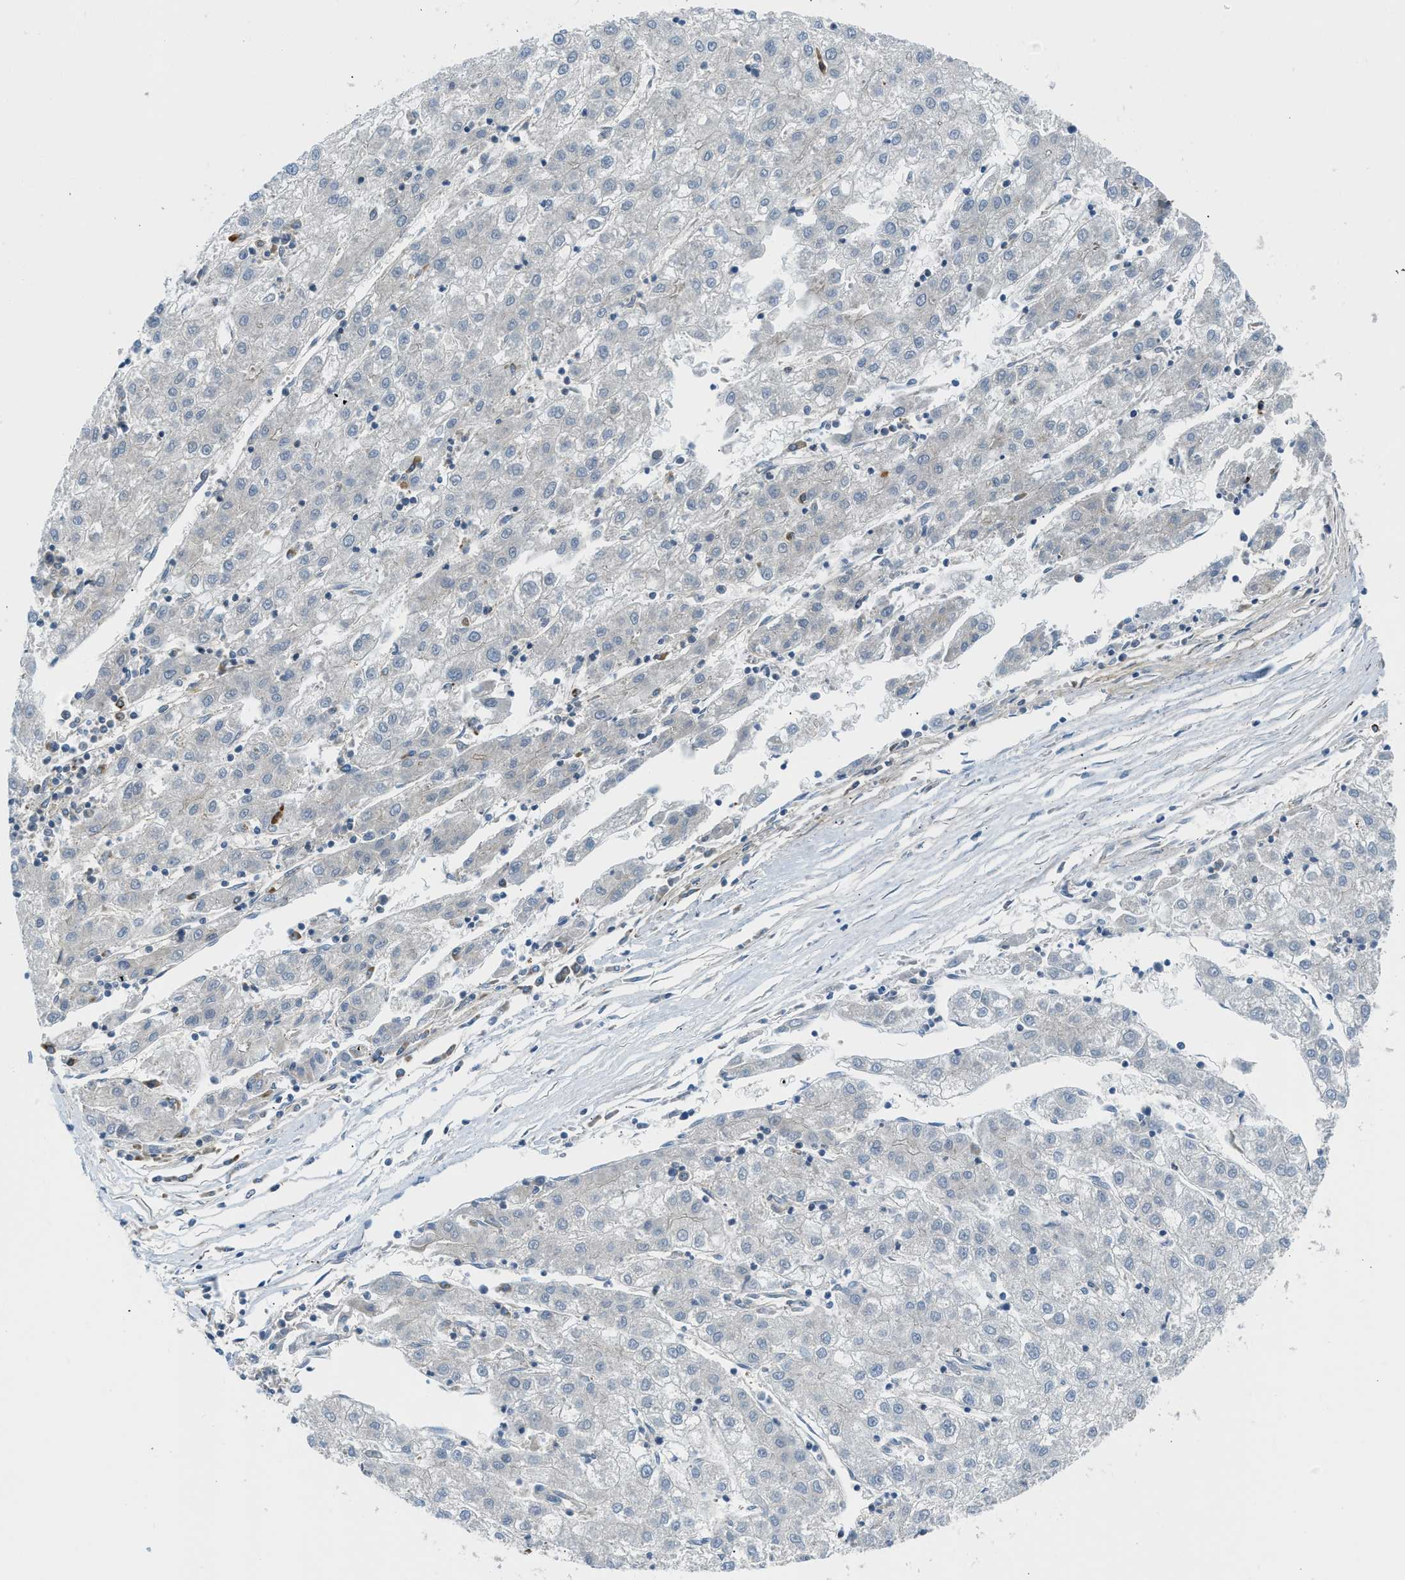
{"staining": {"intensity": "negative", "quantity": "none", "location": "none"}, "tissue": "liver cancer", "cell_type": "Tumor cells", "image_type": "cancer", "snomed": [{"axis": "morphology", "description": "Carcinoma, Hepatocellular, NOS"}, {"axis": "topography", "description": "Liver"}], "caption": "An image of human hepatocellular carcinoma (liver) is negative for staining in tumor cells.", "gene": "SESN2", "patient": {"sex": "male", "age": 72}}